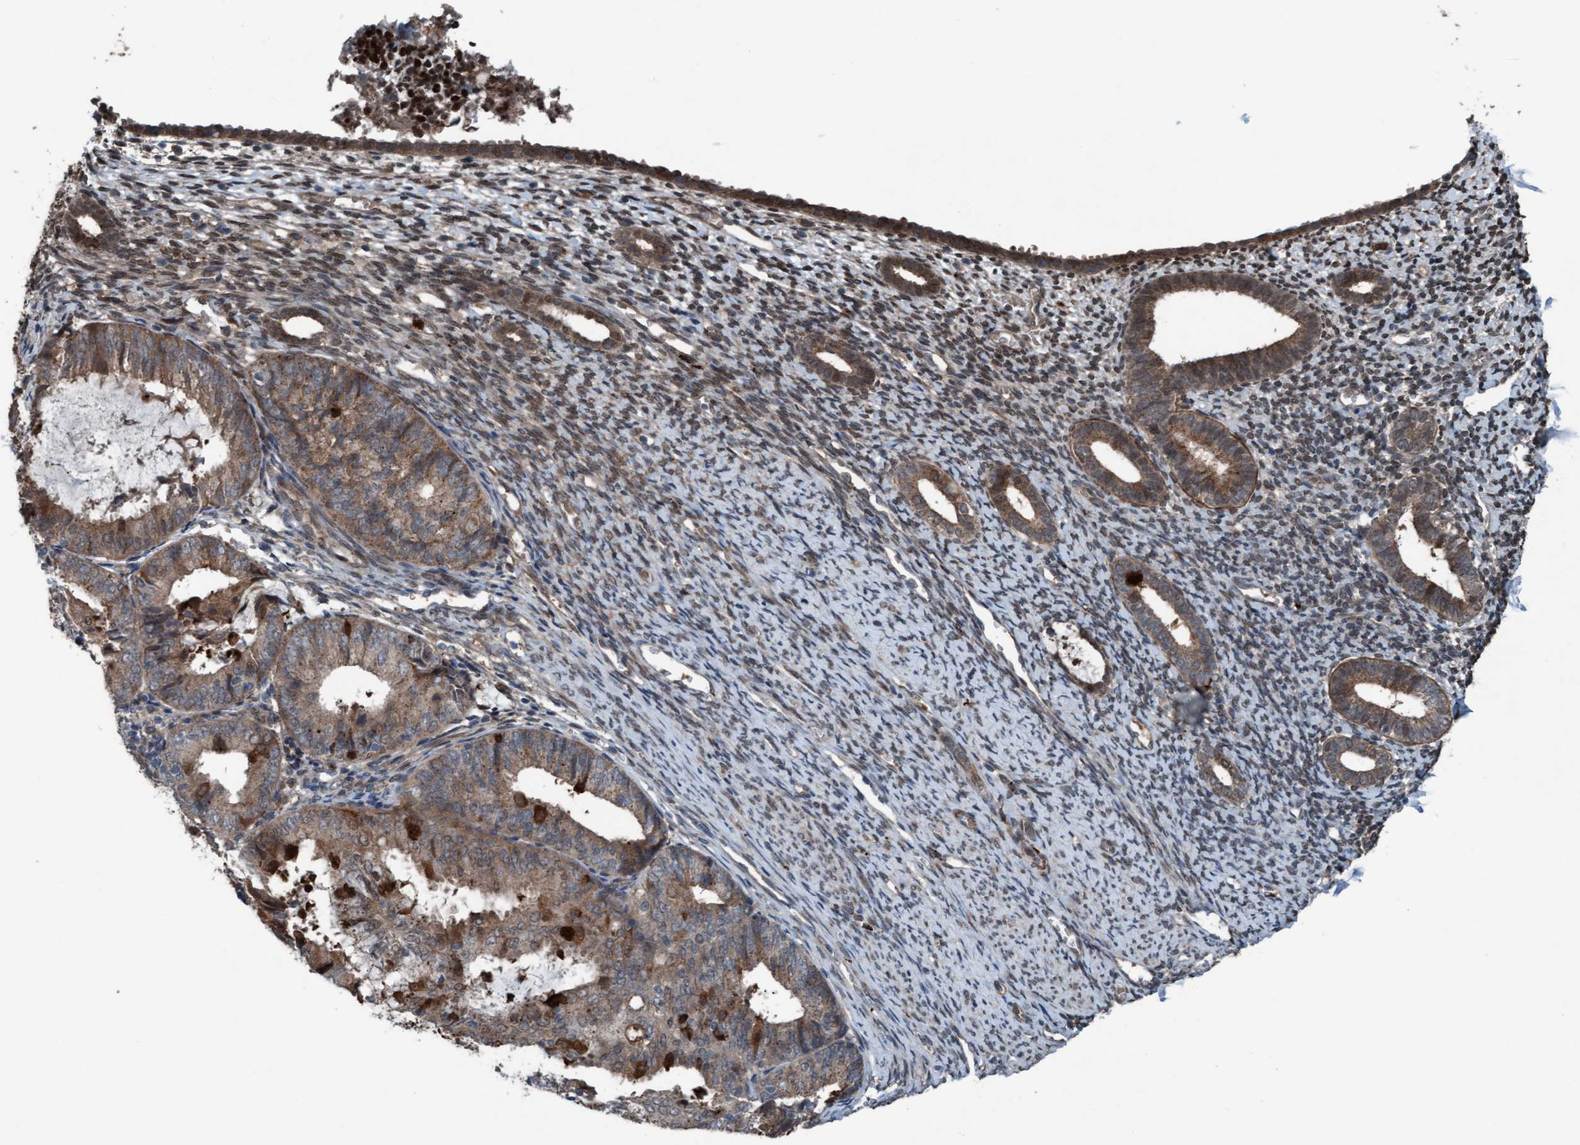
{"staining": {"intensity": "weak", "quantity": "<25%", "location": "cytoplasmic/membranous"}, "tissue": "endometrium", "cell_type": "Cells in endometrial stroma", "image_type": "normal", "snomed": [{"axis": "morphology", "description": "Normal tissue, NOS"}, {"axis": "morphology", "description": "Adenocarcinoma, NOS"}, {"axis": "topography", "description": "Endometrium"}], "caption": "This is an immunohistochemistry (IHC) micrograph of unremarkable human endometrium. There is no staining in cells in endometrial stroma.", "gene": "PLXNB2", "patient": {"sex": "female", "age": 57}}